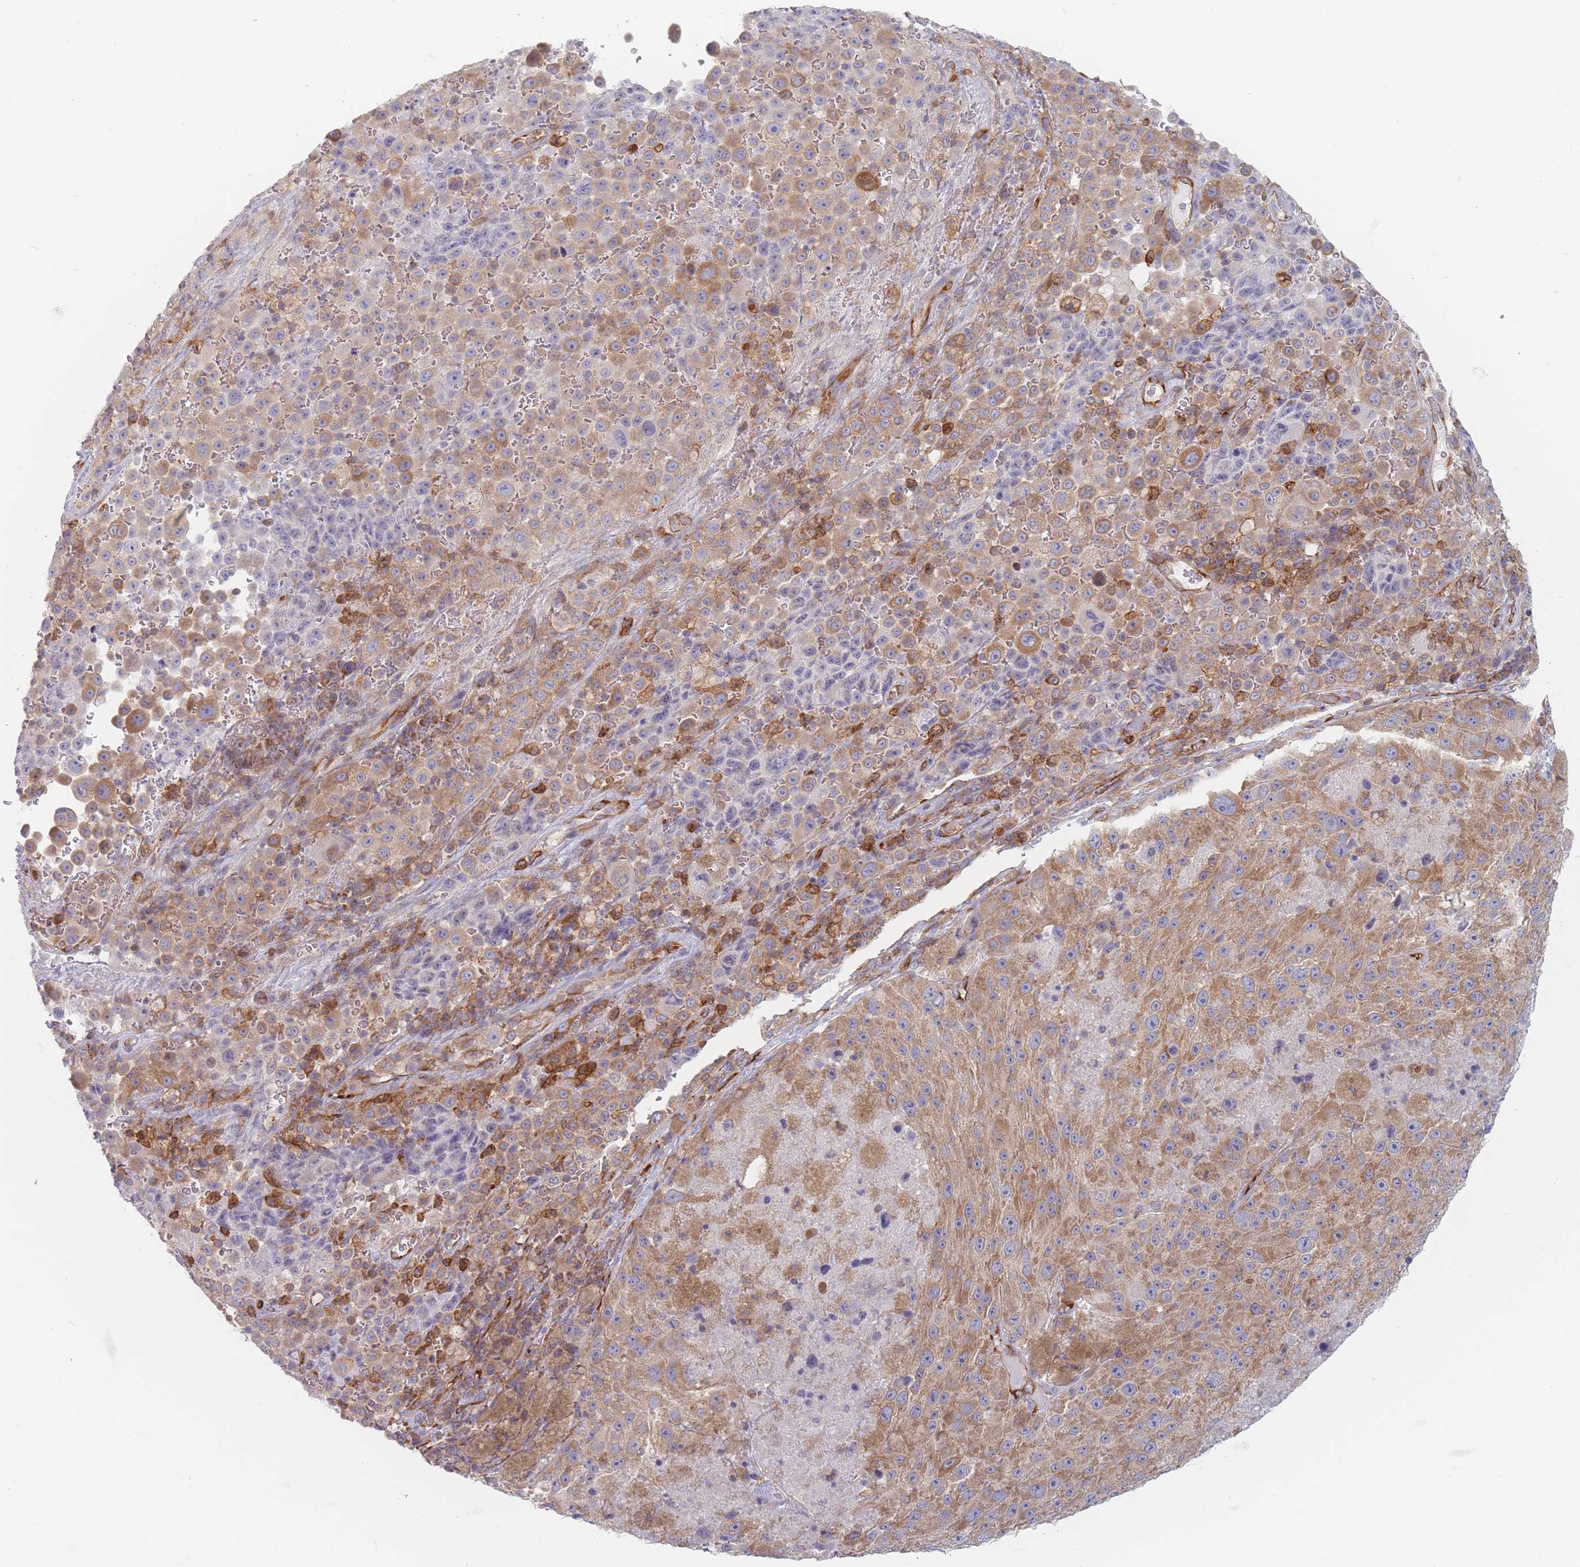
{"staining": {"intensity": "moderate", "quantity": ">75%", "location": "cytoplasmic/membranous"}, "tissue": "melanoma", "cell_type": "Tumor cells", "image_type": "cancer", "snomed": [{"axis": "morphology", "description": "Malignant melanoma, Metastatic site"}, {"axis": "topography", "description": "Lymph node"}], "caption": "Malignant melanoma (metastatic site) stained with a brown dye reveals moderate cytoplasmic/membranous positive expression in approximately >75% of tumor cells.", "gene": "MAP1S", "patient": {"sex": "male", "age": 62}}